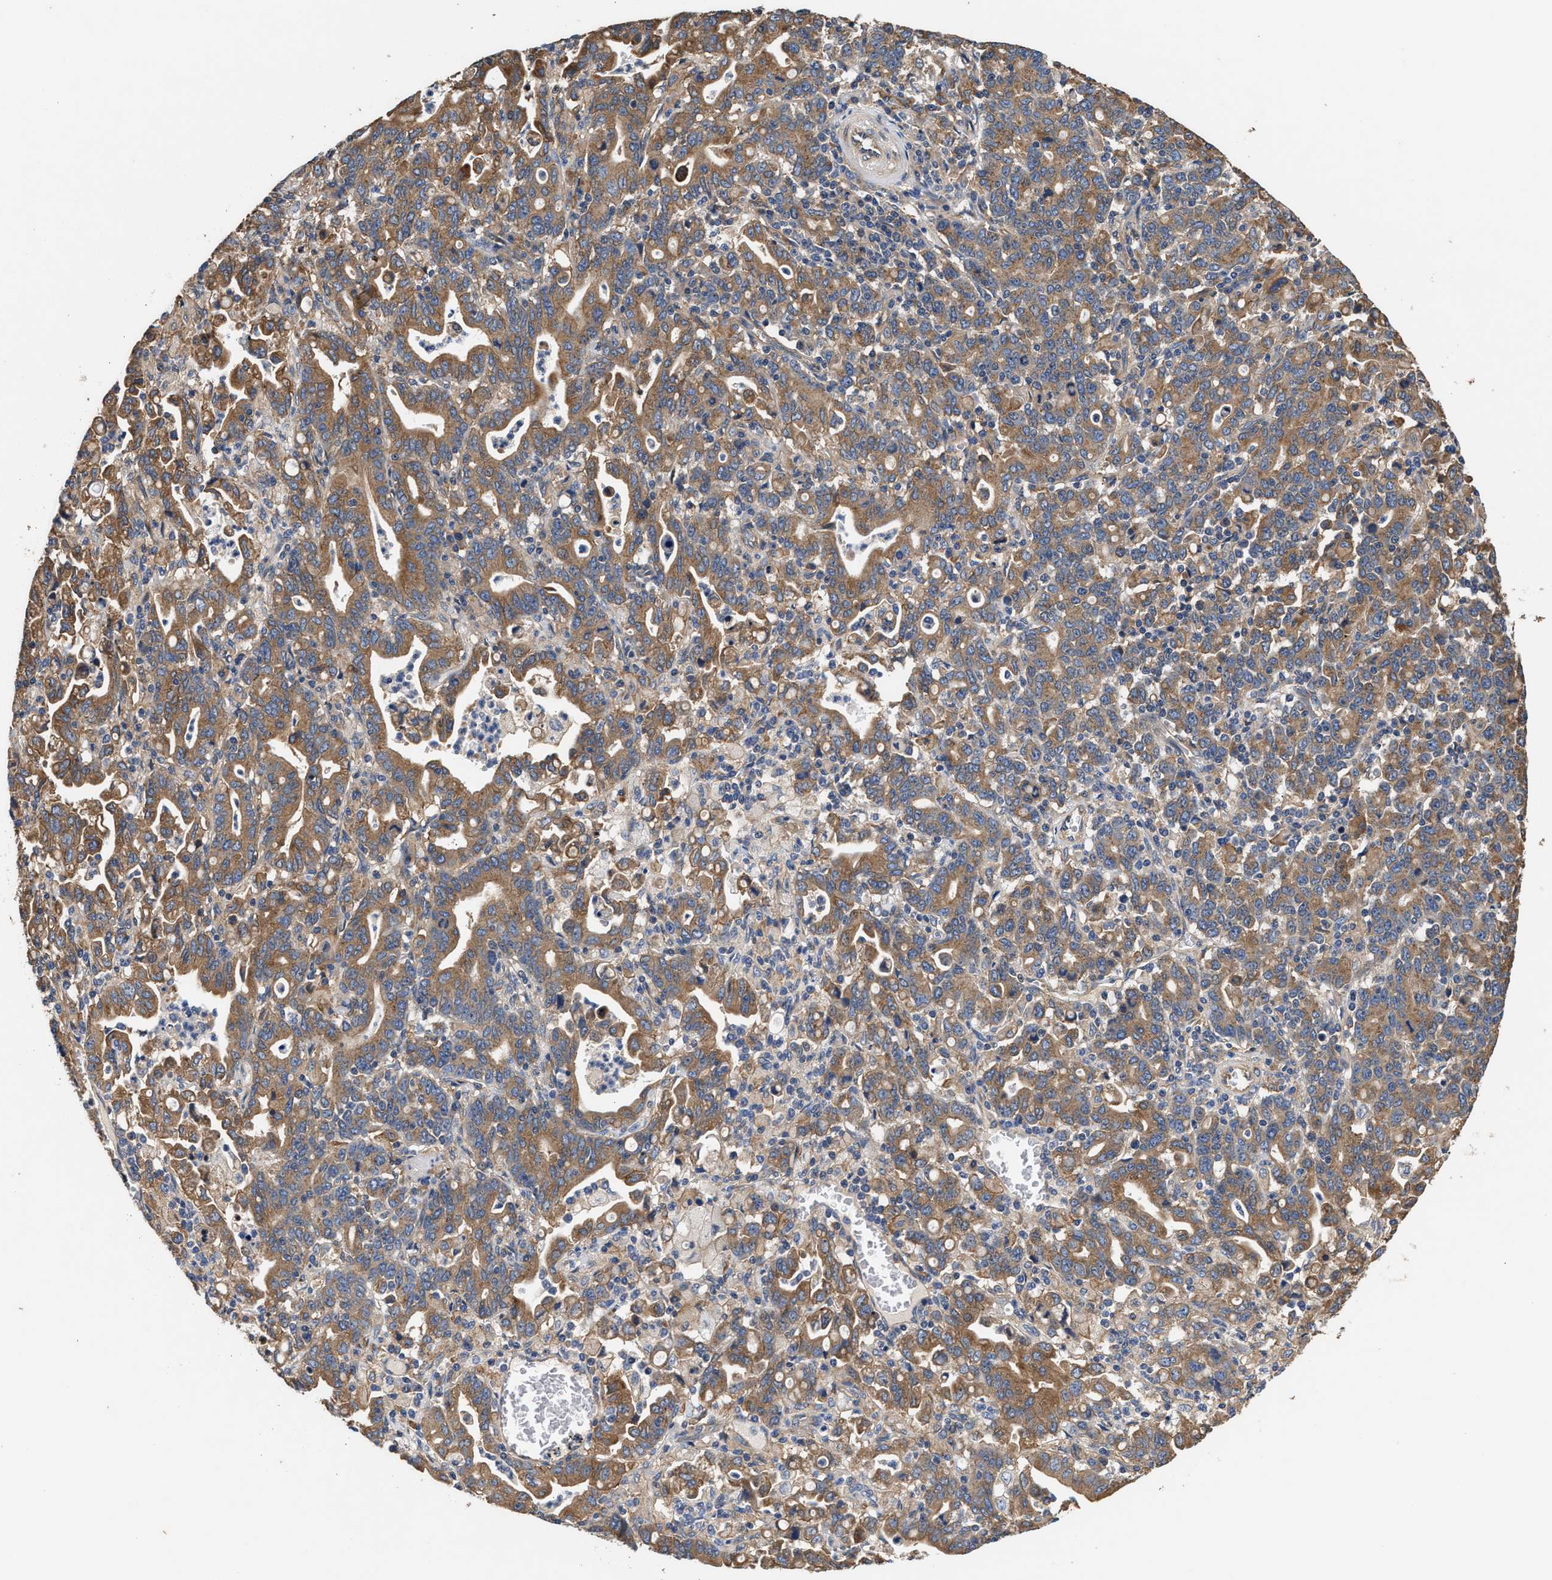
{"staining": {"intensity": "moderate", "quantity": ">75%", "location": "cytoplasmic/membranous"}, "tissue": "stomach cancer", "cell_type": "Tumor cells", "image_type": "cancer", "snomed": [{"axis": "morphology", "description": "Adenocarcinoma, NOS"}, {"axis": "topography", "description": "Stomach, upper"}], "caption": "Tumor cells show medium levels of moderate cytoplasmic/membranous positivity in about >75% of cells in stomach adenocarcinoma.", "gene": "KLB", "patient": {"sex": "male", "age": 69}}